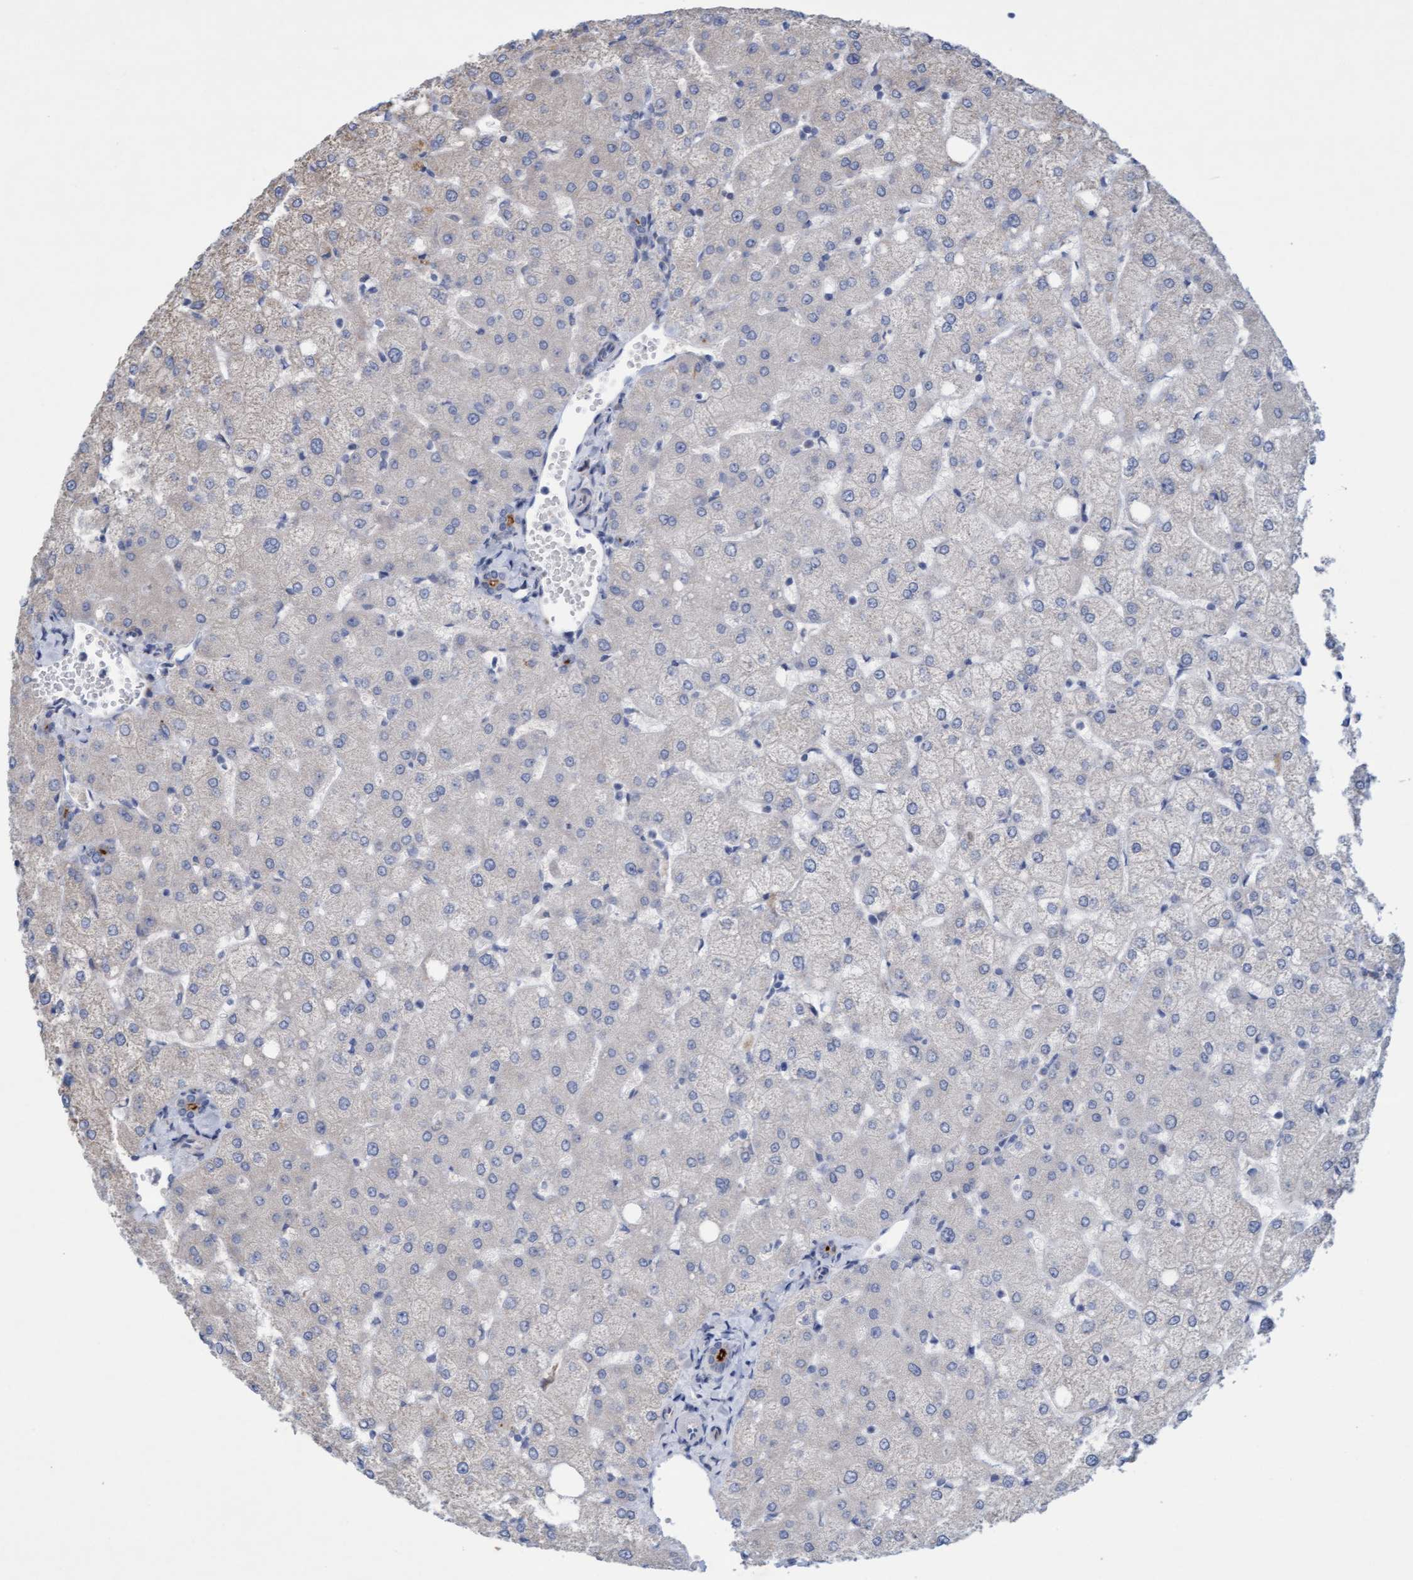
{"staining": {"intensity": "strong", "quantity": "25%-75%", "location": "cytoplasmic/membranous"}, "tissue": "liver", "cell_type": "Cholangiocytes", "image_type": "normal", "snomed": [{"axis": "morphology", "description": "Normal tissue, NOS"}, {"axis": "topography", "description": "Liver"}], "caption": "This image reveals immunohistochemistry staining of benign liver, with high strong cytoplasmic/membranous staining in about 25%-75% of cholangiocytes.", "gene": "SLC28A3", "patient": {"sex": "female", "age": 54}}